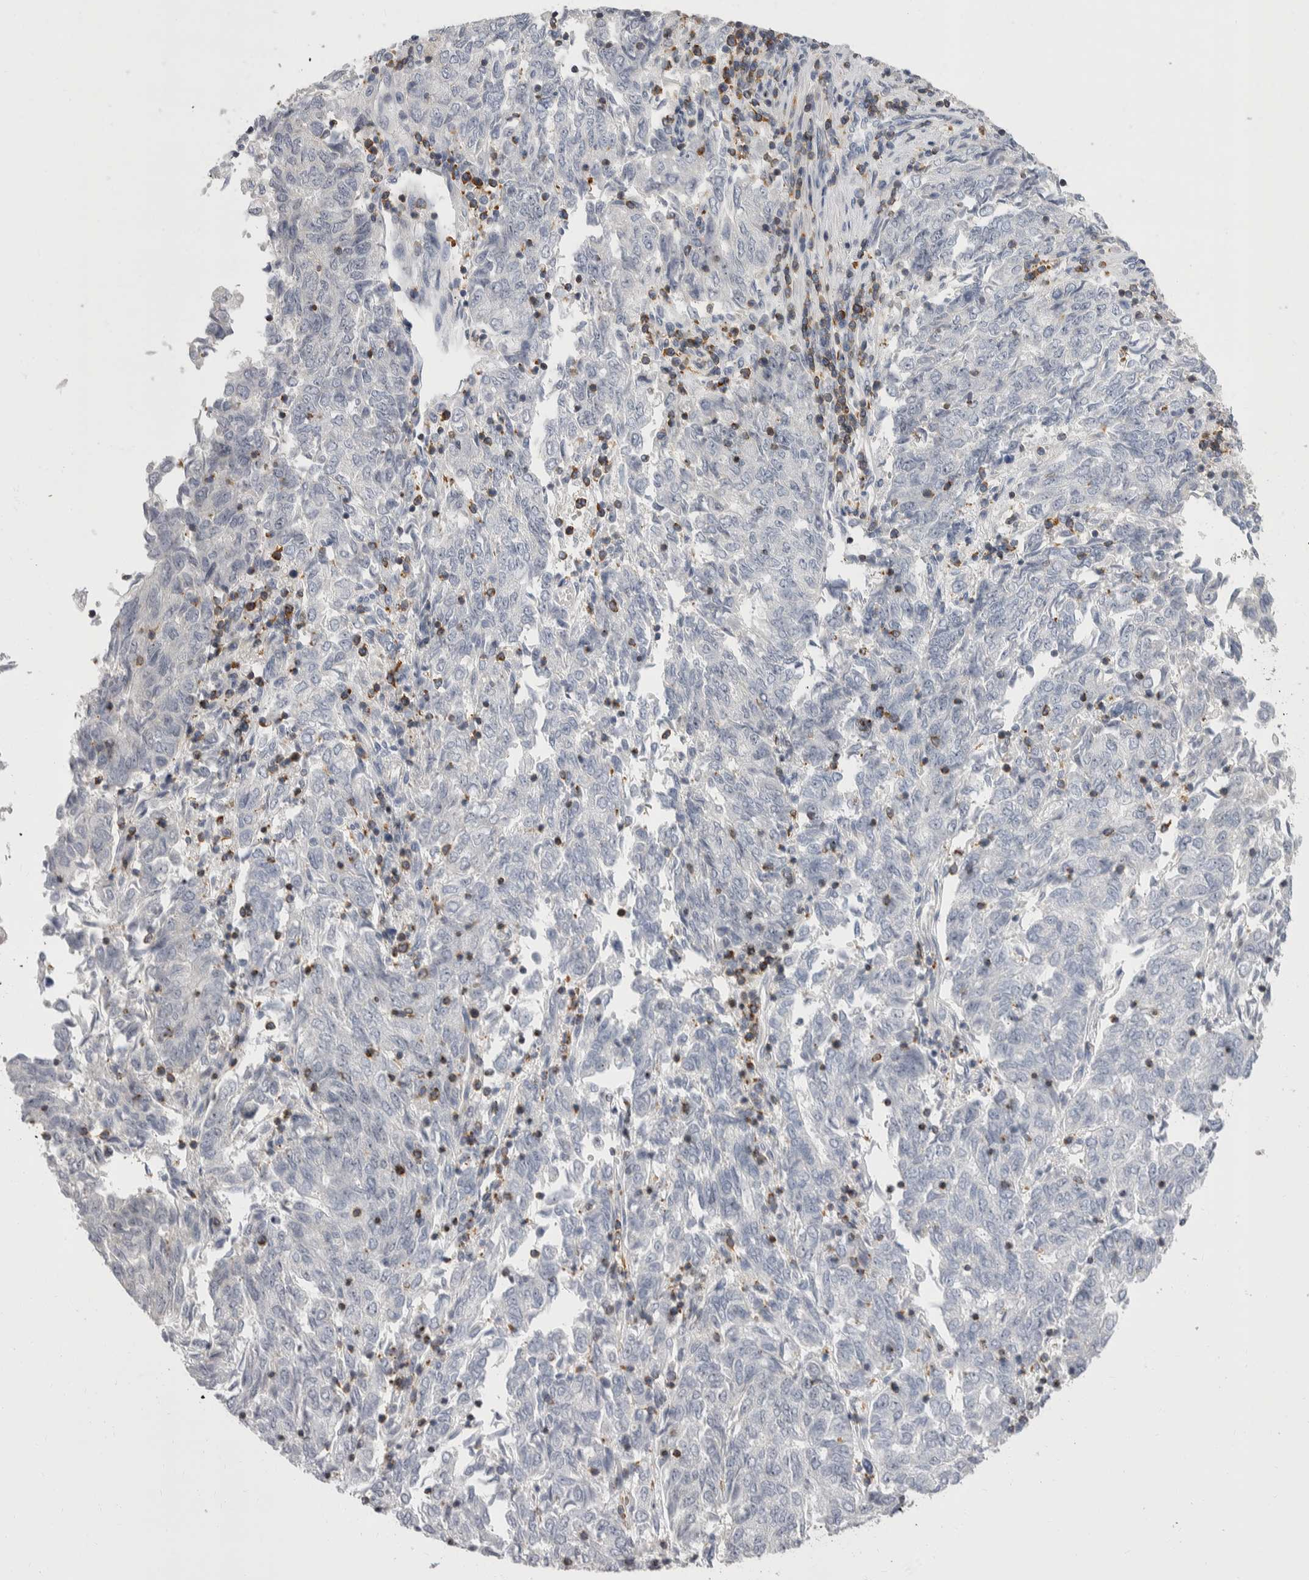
{"staining": {"intensity": "negative", "quantity": "none", "location": "none"}, "tissue": "endometrial cancer", "cell_type": "Tumor cells", "image_type": "cancer", "snomed": [{"axis": "morphology", "description": "Adenocarcinoma, NOS"}, {"axis": "topography", "description": "Endometrium"}], "caption": "The image demonstrates no significant expression in tumor cells of endometrial adenocarcinoma.", "gene": "CEP295NL", "patient": {"sex": "female", "age": 80}}